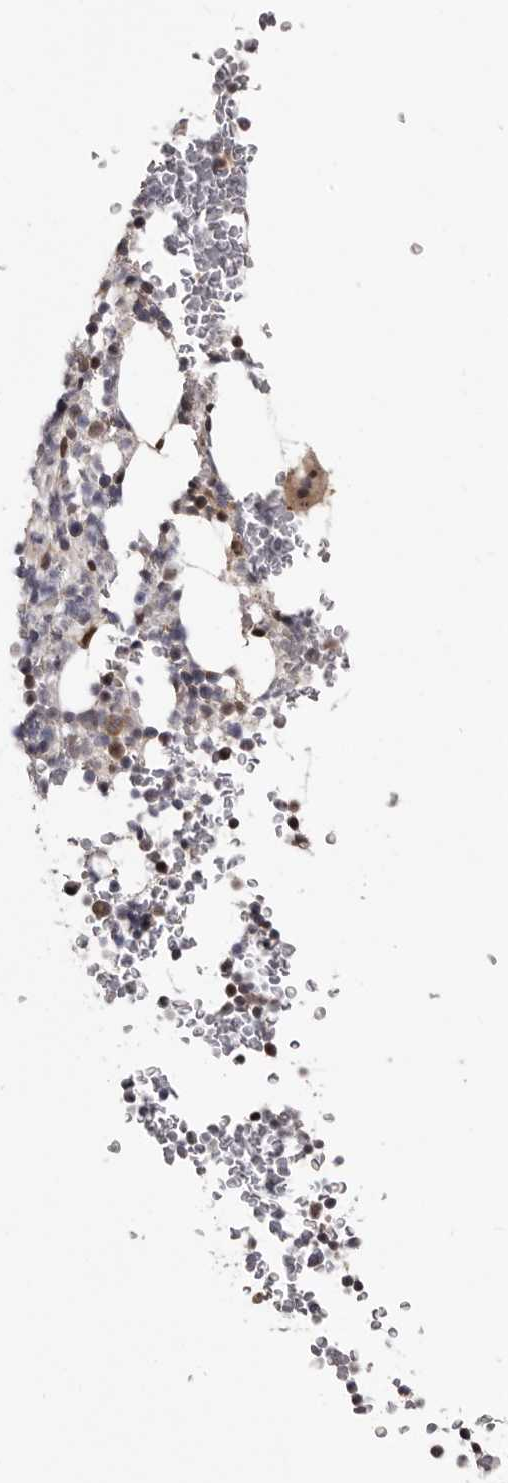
{"staining": {"intensity": "moderate", "quantity": "<25%", "location": "cytoplasmic/membranous"}, "tissue": "bone marrow", "cell_type": "Hematopoietic cells", "image_type": "normal", "snomed": [{"axis": "morphology", "description": "Normal tissue, NOS"}, {"axis": "topography", "description": "Bone marrow"}], "caption": "This image reveals IHC staining of unremarkable human bone marrow, with low moderate cytoplasmic/membranous staining in about <25% of hematopoietic cells.", "gene": "PHF20L1", "patient": {"sex": "male", "age": 58}}